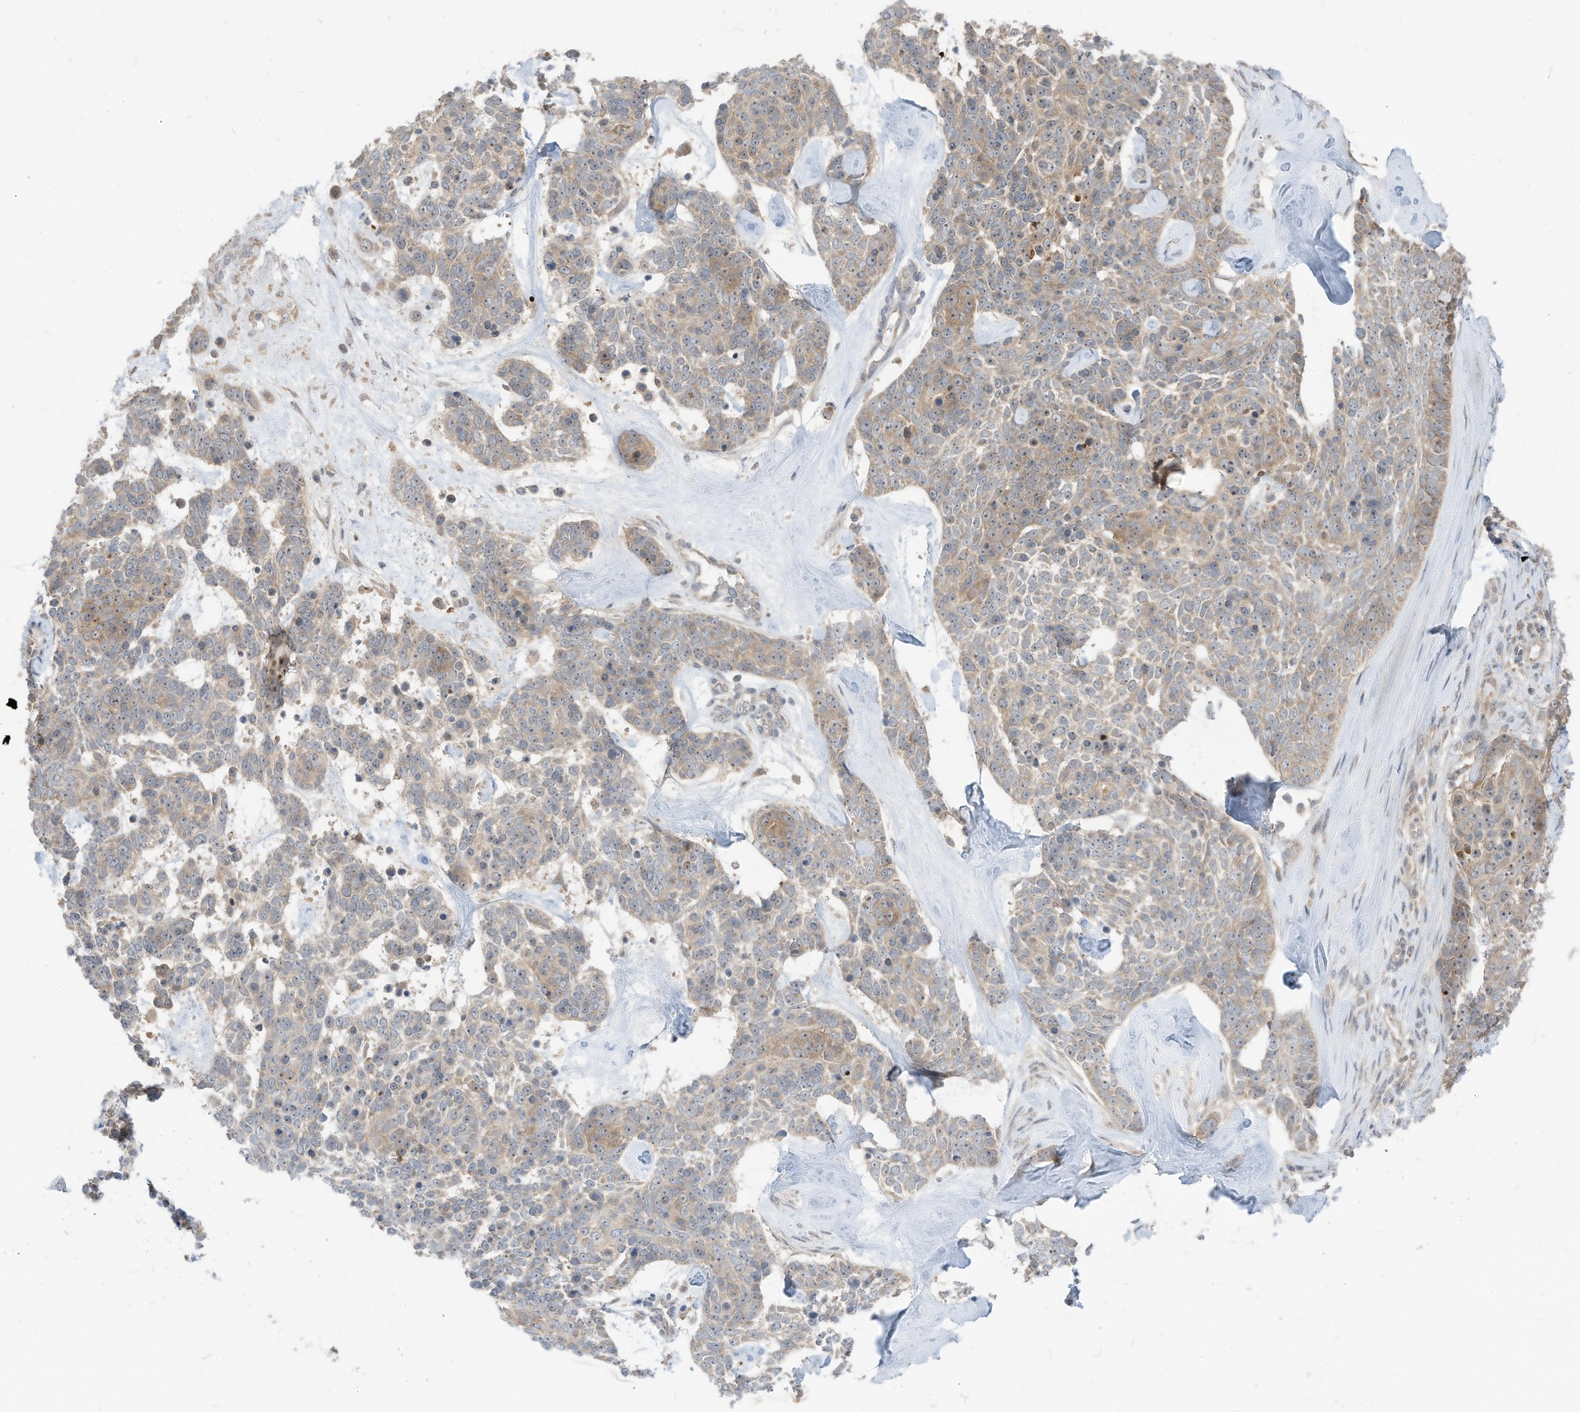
{"staining": {"intensity": "weak", "quantity": "<25%", "location": "cytoplasmic/membranous"}, "tissue": "skin cancer", "cell_type": "Tumor cells", "image_type": "cancer", "snomed": [{"axis": "morphology", "description": "Basal cell carcinoma"}, {"axis": "topography", "description": "Skin"}], "caption": "An image of skin cancer (basal cell carcinoma) stained for a protein exhibits no brown staining in tumor cells.", "gene": "CNKSR1", "patient": {"sex": "female", "age": 81}}